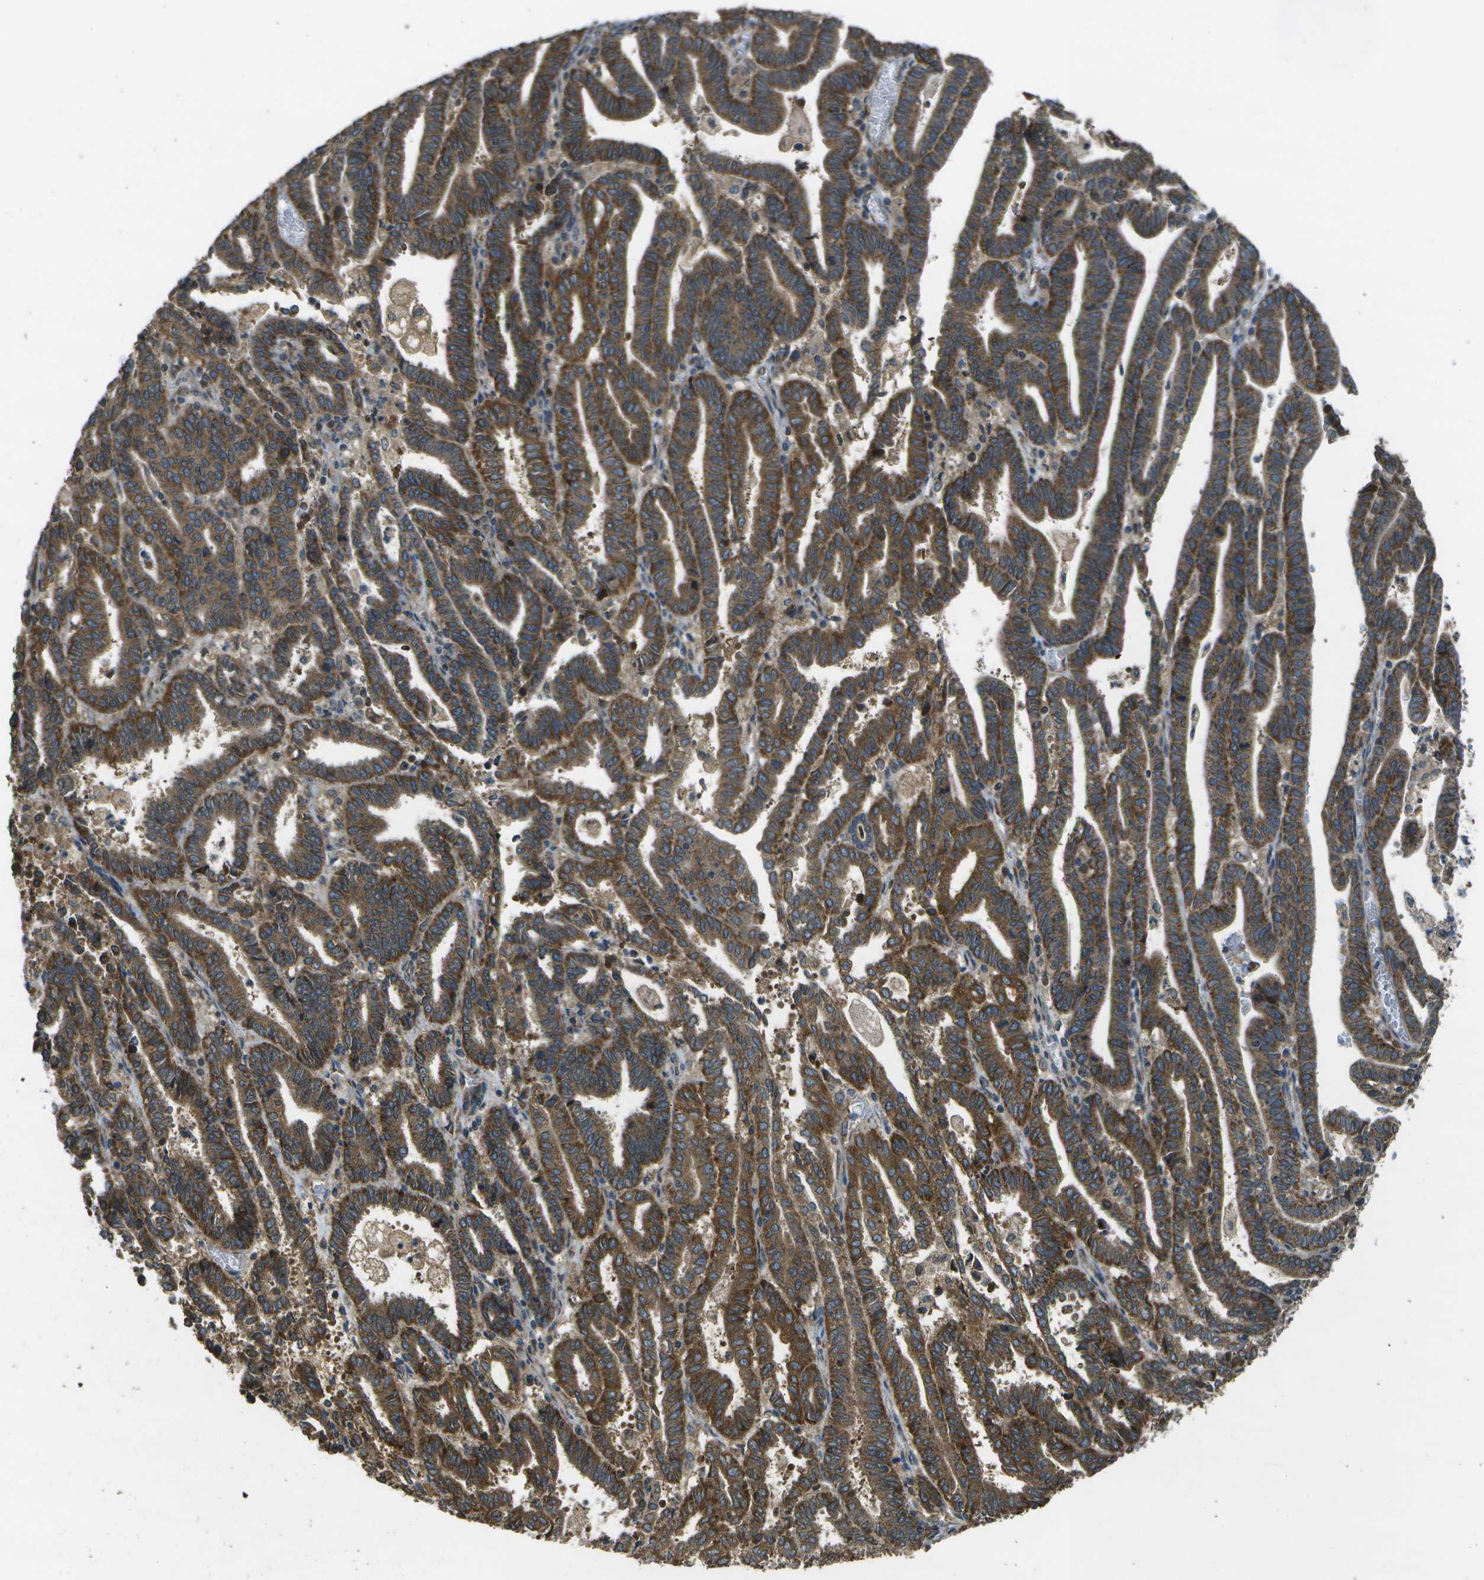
{"staining": {"intensity": "strong", "quantity": ">75%", "location": "cytoplasmic/membranous"}, "tissue": "endometrial cancer", "cell_type": "Tumor cells", "image_type": "cancer", "snomed": [{"axis": "morphology", "description": "Adenocarcinoma, NOS"}, {"axis": "topography", "description": "Uterus"}], "caption": "Human adenocarcinoma (endometrial) stained with a brown dye reveals strong cytoplasmic/membranous positive staining in about >75% of tumor cells.", "gene": "HFE", "patient": {"sex": "female", "age": 83}}